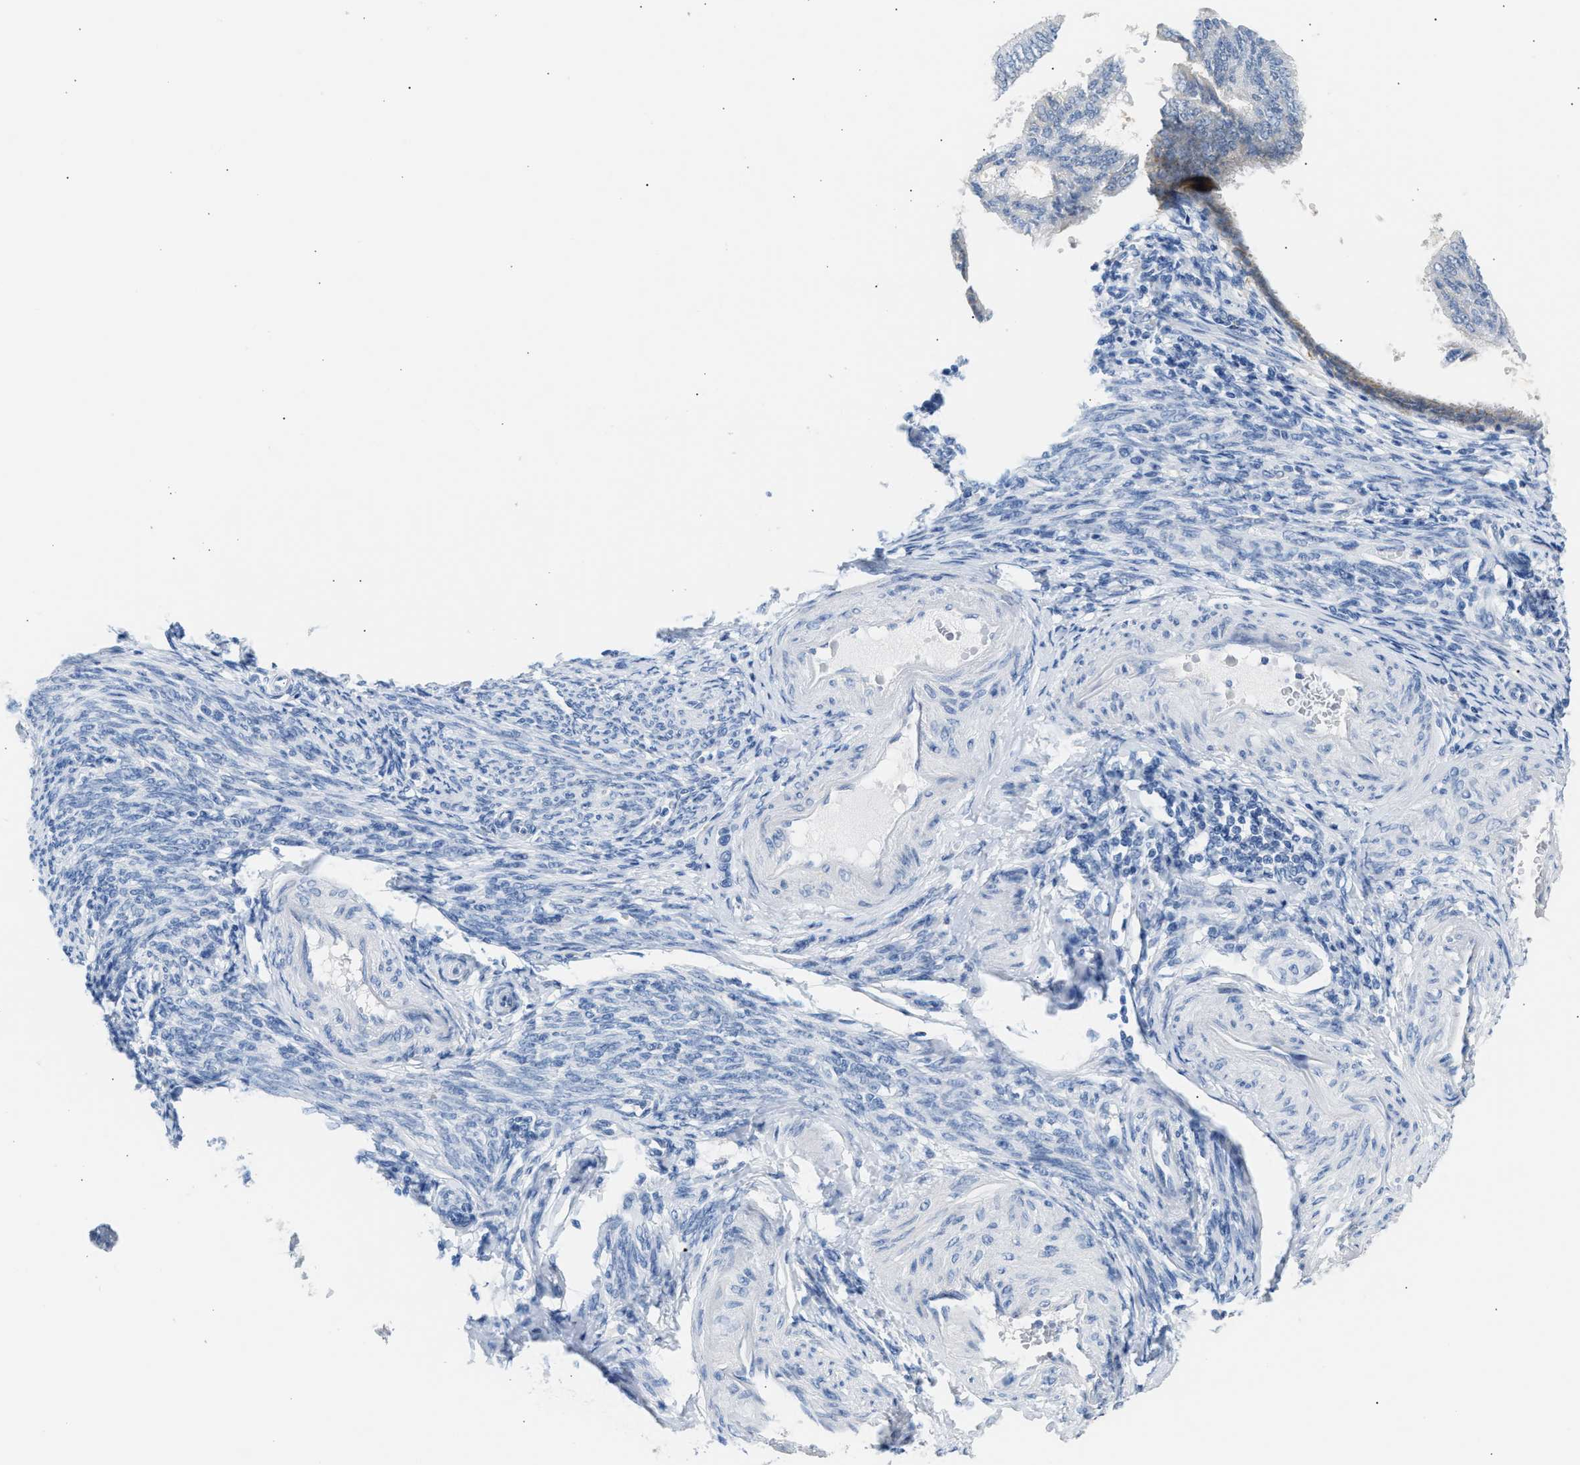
{"staining": {"intensity": "negative", "quantity": "none", "location": "none"}, "tissue": "endometrial cancer", "cell_type": "Tumor cells", "image_type": "cancer", "snomed": [{"axis": "morphology", "description": "Adenocarcinoma, NOS"}, {"axis": "topography", "description": "Endometrium"}], "caption": "IHC of human endometrial adenocarcinoma displays no positivity in tumor cells.", "gene": "ERBB2", "patient": {"sex": "female", "age": 58}}